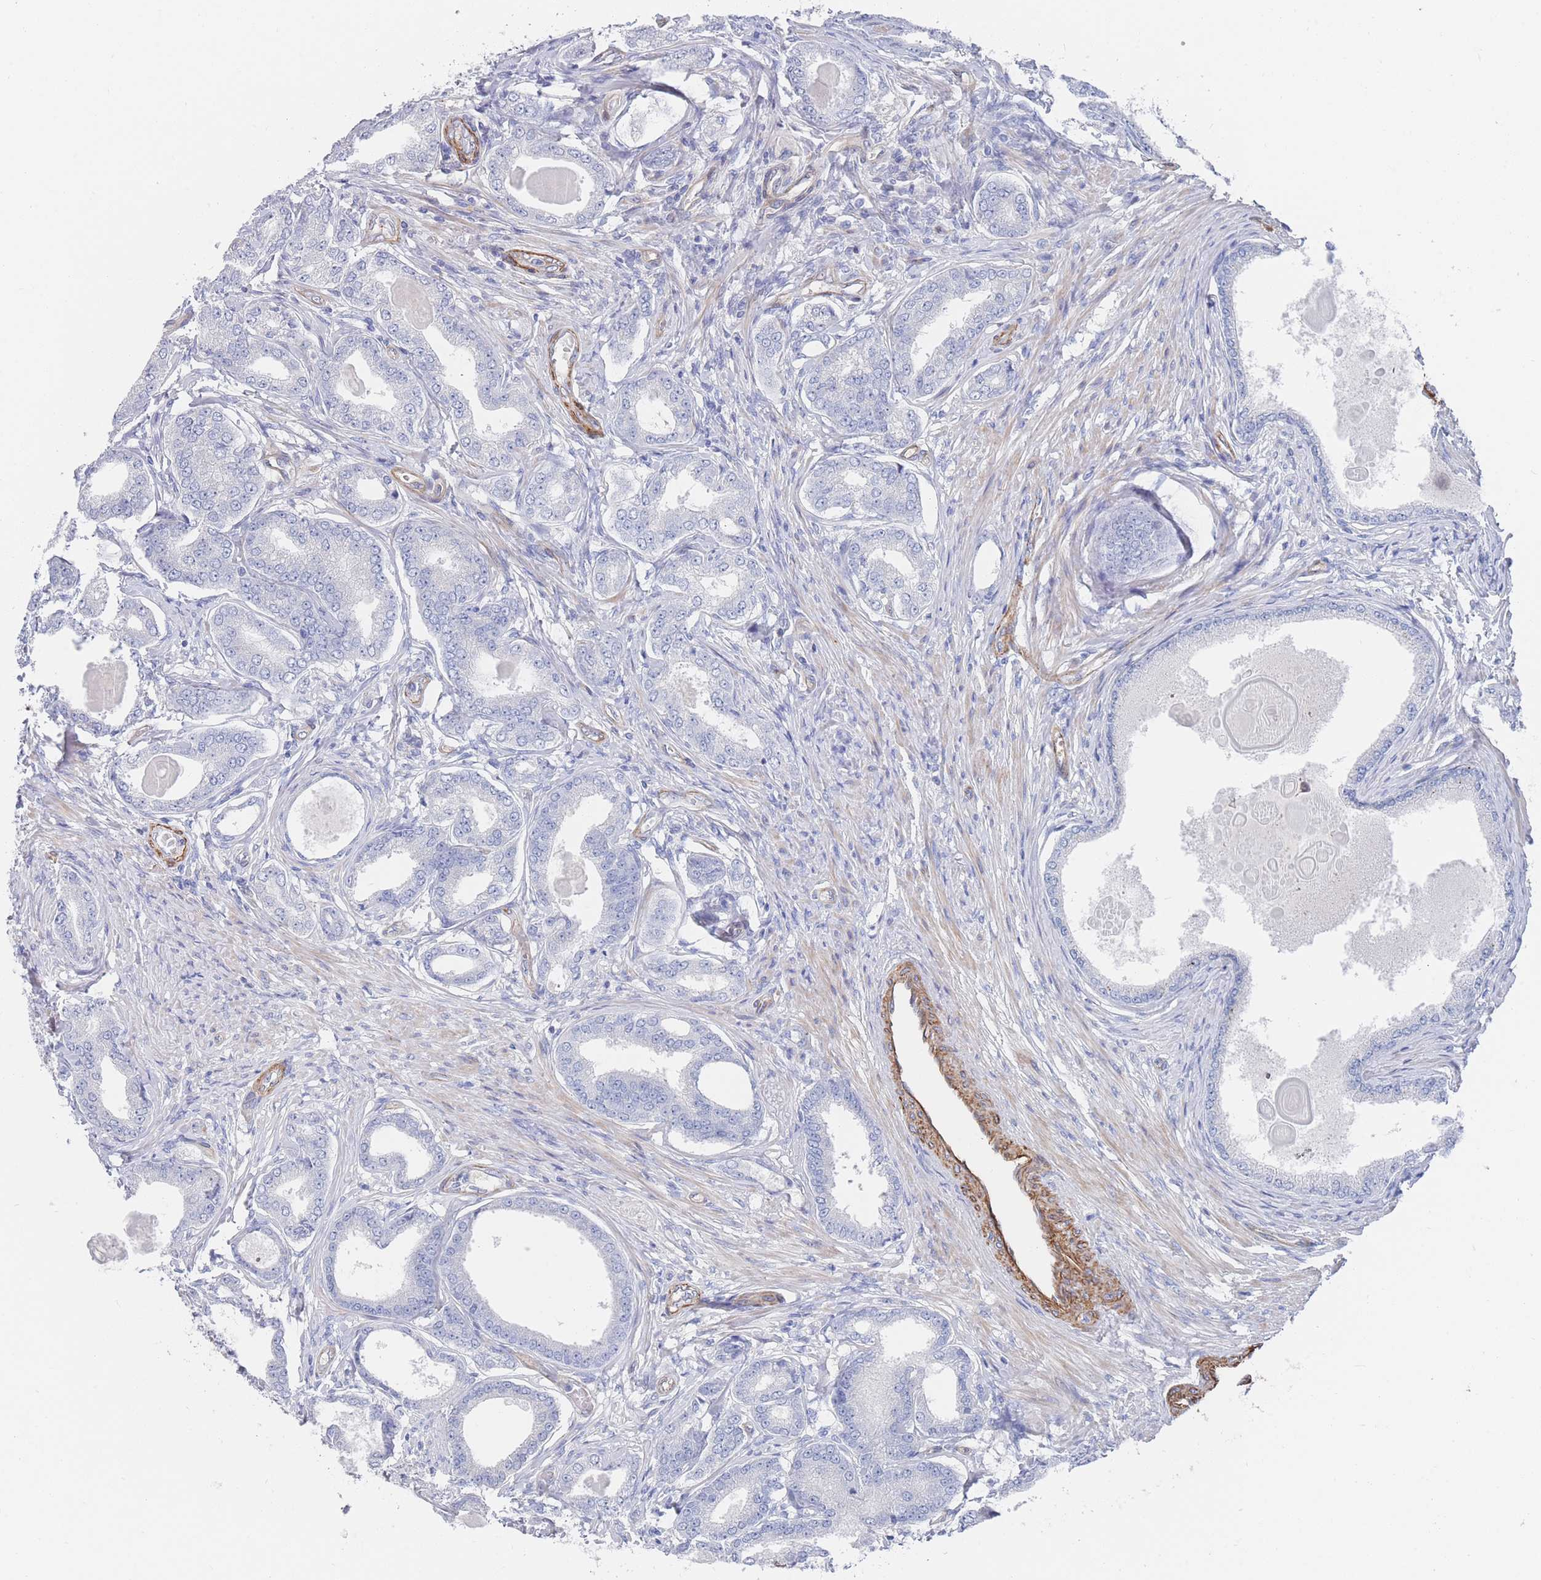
{"staining": {"intensity": "negative", "quantity": "none", "location": "none"}, "tissue": "prostate cancer", "cell_type": "Tumor cells", "image_type": "cancer", "snomed": [{"axis": "morphology", "description": "Adenocarcinoma, High grade"}, {"axis": "topography", "description": "Prostate"}], "caption": "Immunohistochemistry histopathology image of human prostate high-grade adenocarcinoma stained for a protein (brown), which demonstrates no positivity in tumor cells.", "gene": "G6PC1", "patient": {"sex": "male", "age": 69}}